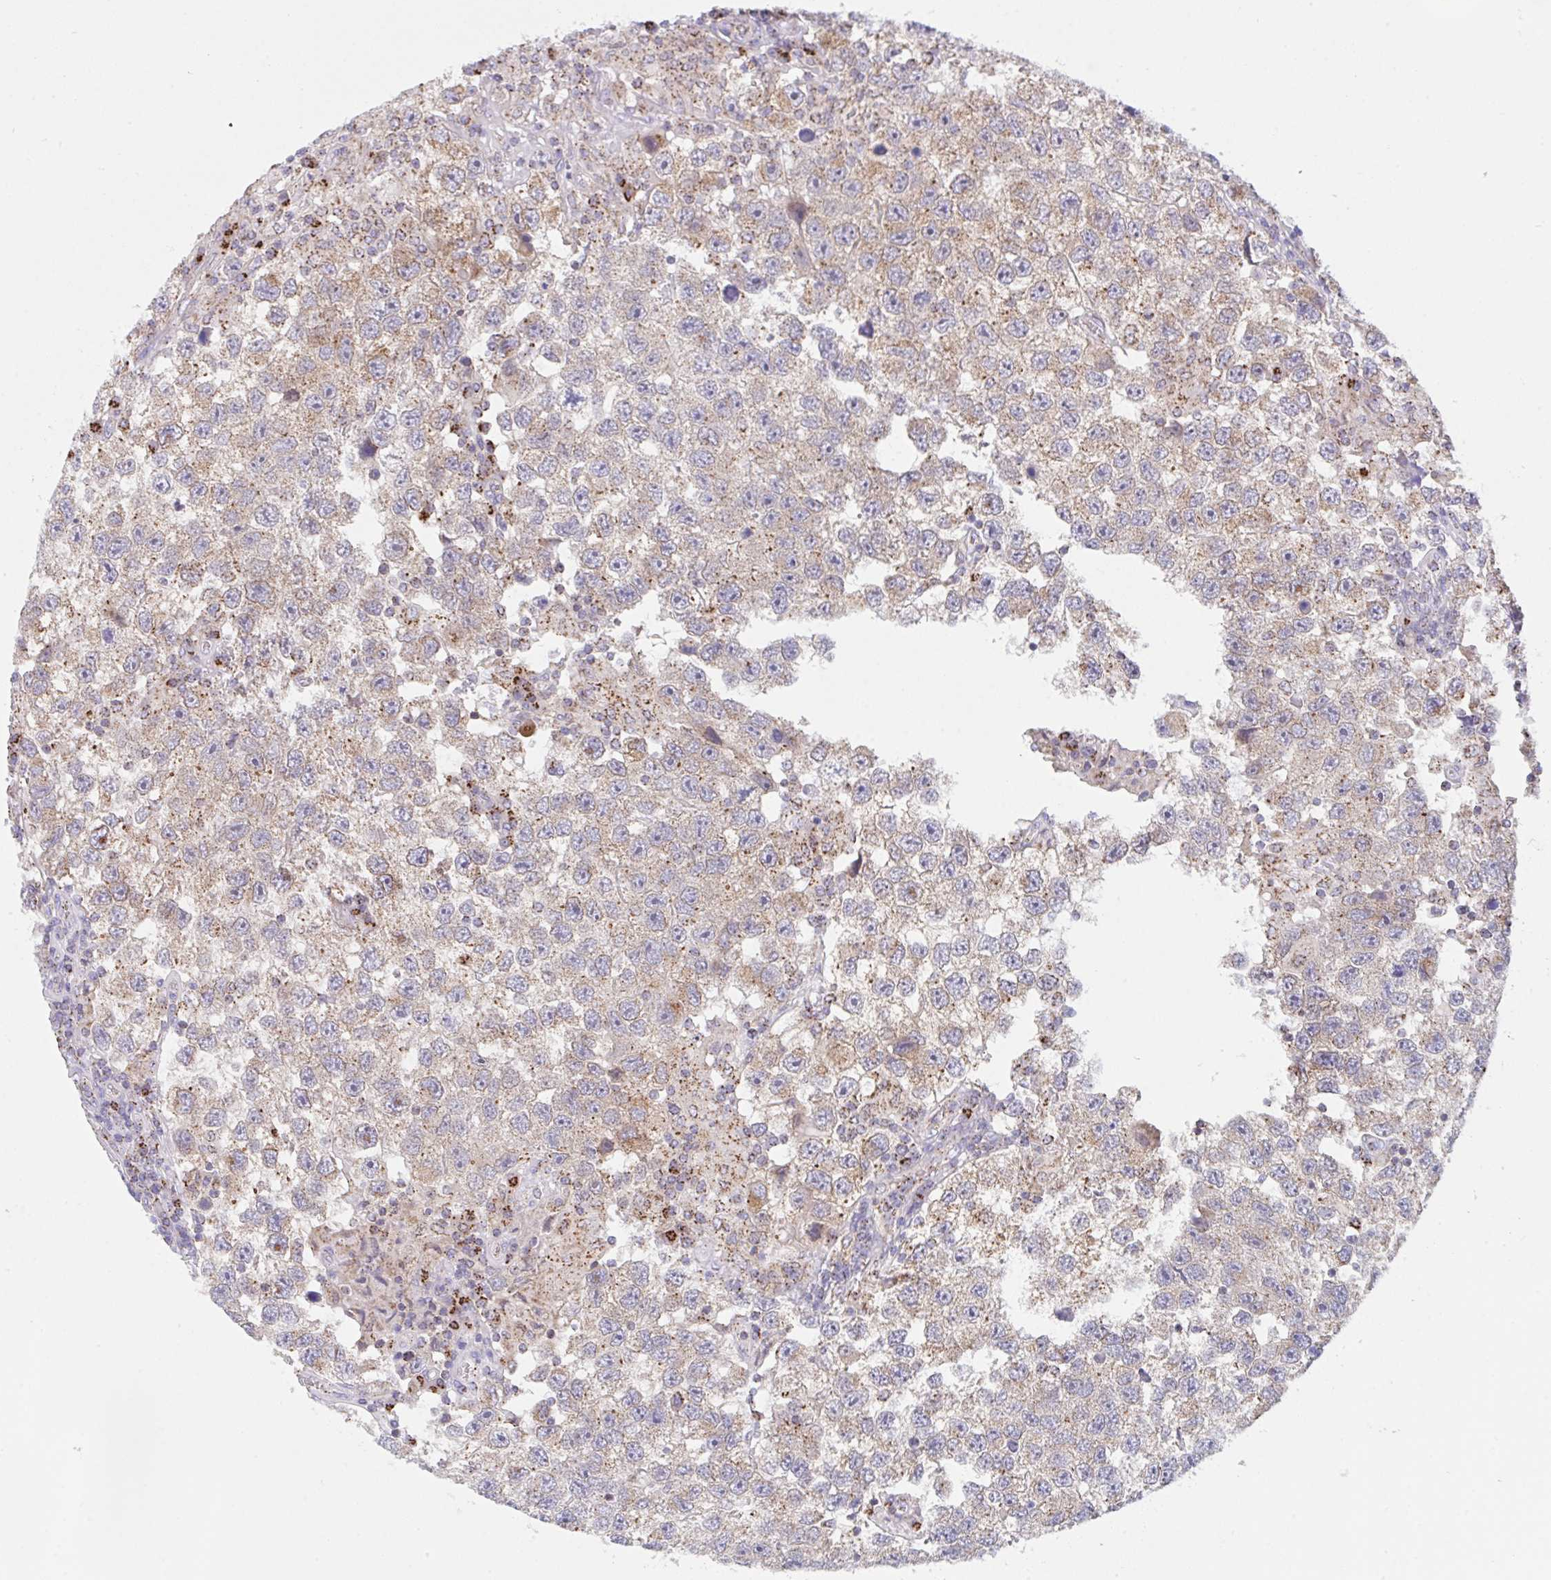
{"staining": {"intensity": "weak", "quantity": ">75%", "location": "cytoplasmic/membranous"}, "tissue": "testis cancer", "cell_type": "Tumor cells", "image_type": "cancer", "snomed": [{"axis": "morphology", "description": "Seminoma, NOS"}, {"axis": "topography", "description": "Testis"}], "caption": "This photomicrograph displays IHC staining of human testis seminoma, with low weak cytoplasmic/membranous staining in about >75% of tumor cells.", "gene": "PROSER3", "patient": {"sex": "male", "age": 26}}